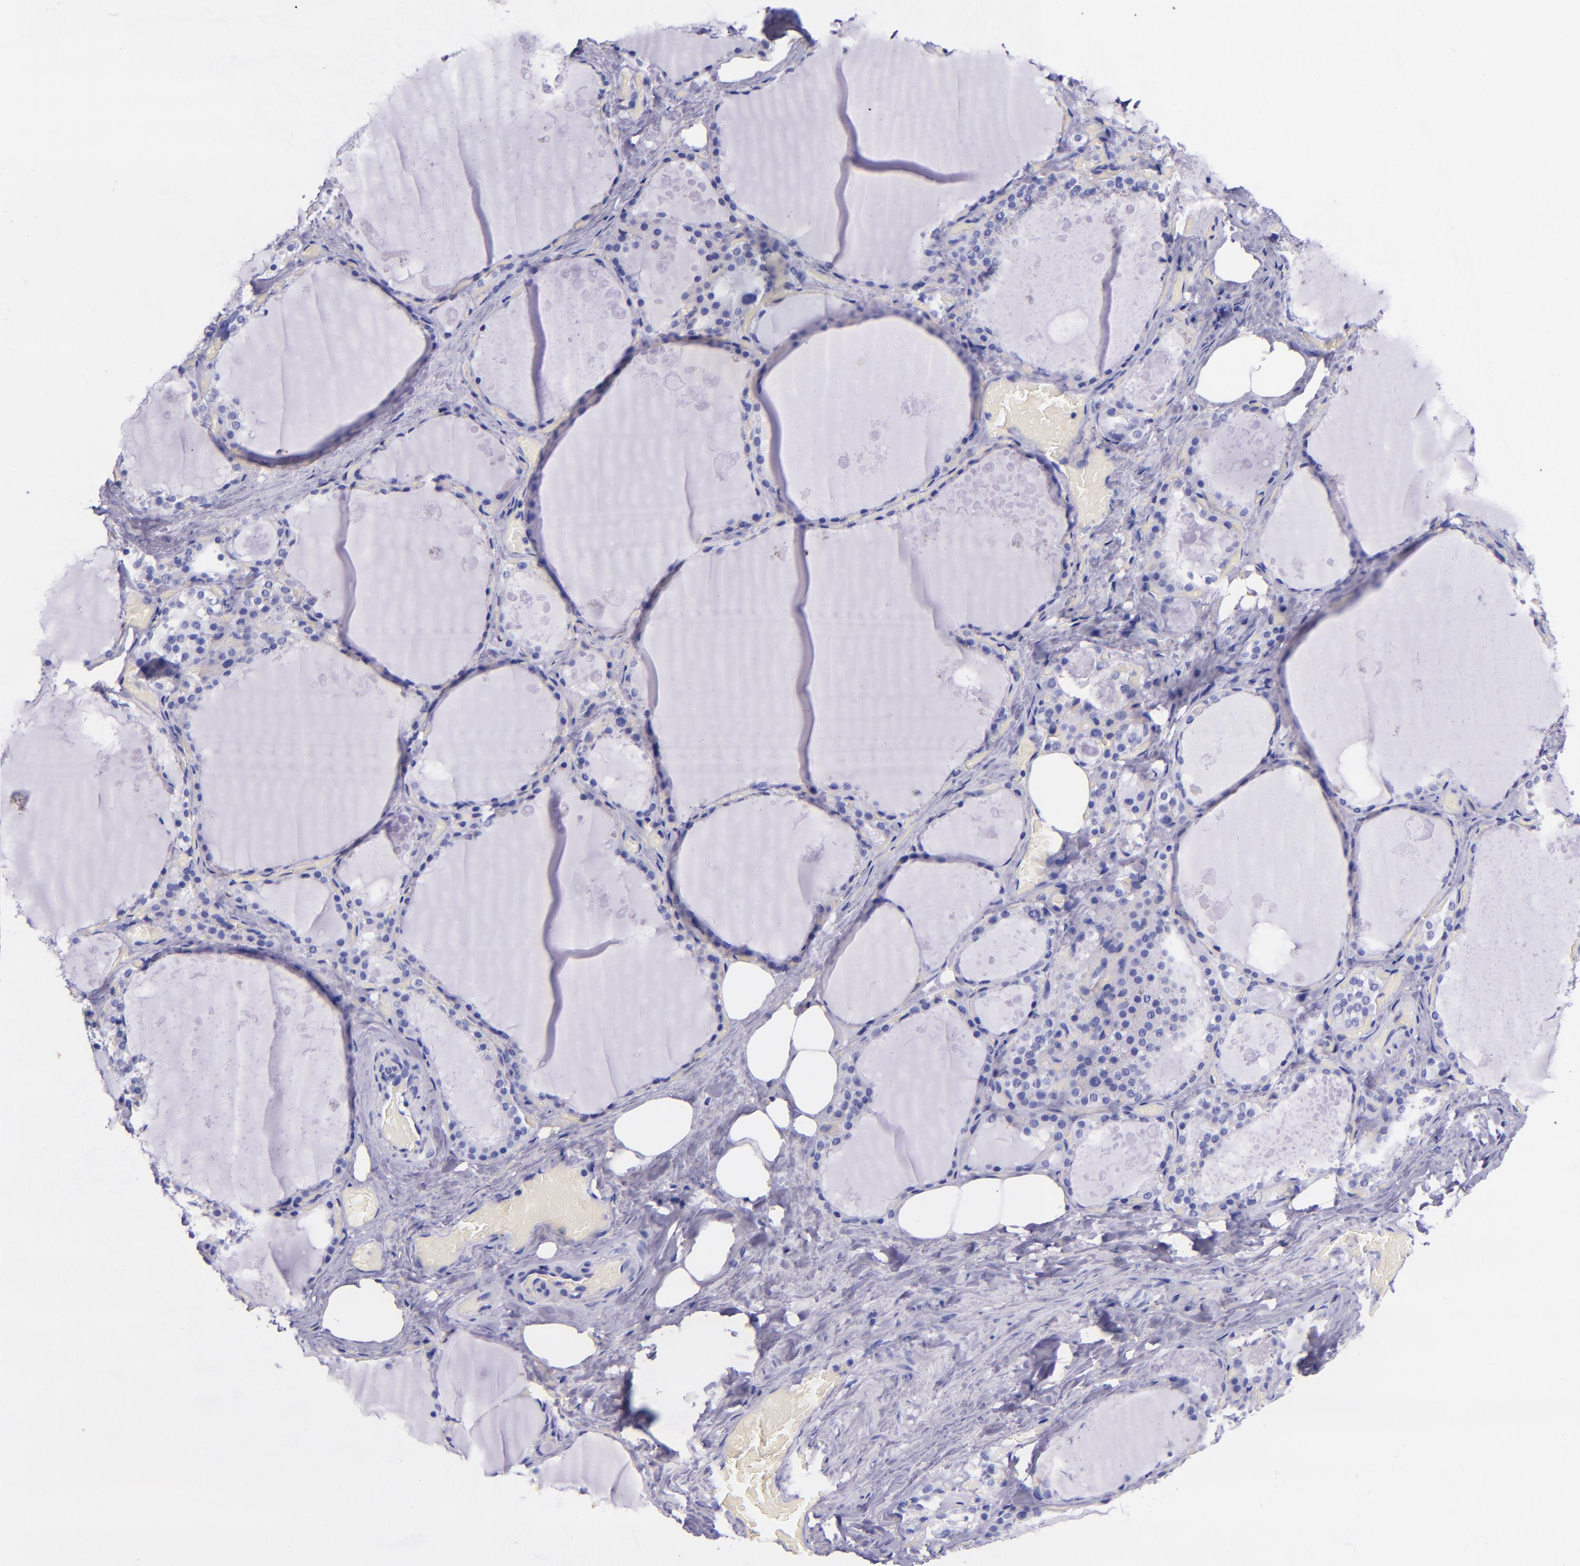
{"staining": {"intensity": "negative", "quantity": "none", "location": "none"}, "tissue": "thyroid gland", "cell_type": "Glandular cells", "image_type": "normal", "snomed": [{"axis": "morphology", "description": "Normal tissue, NOS"}, {"axis": "topography", "description": "Thyroid gland"}], "caption": "IHC of normal human thyroid gland displays no expression in glandular cells.", "gene": "MBP", "patient": {"sex": "male", "age": 61}}